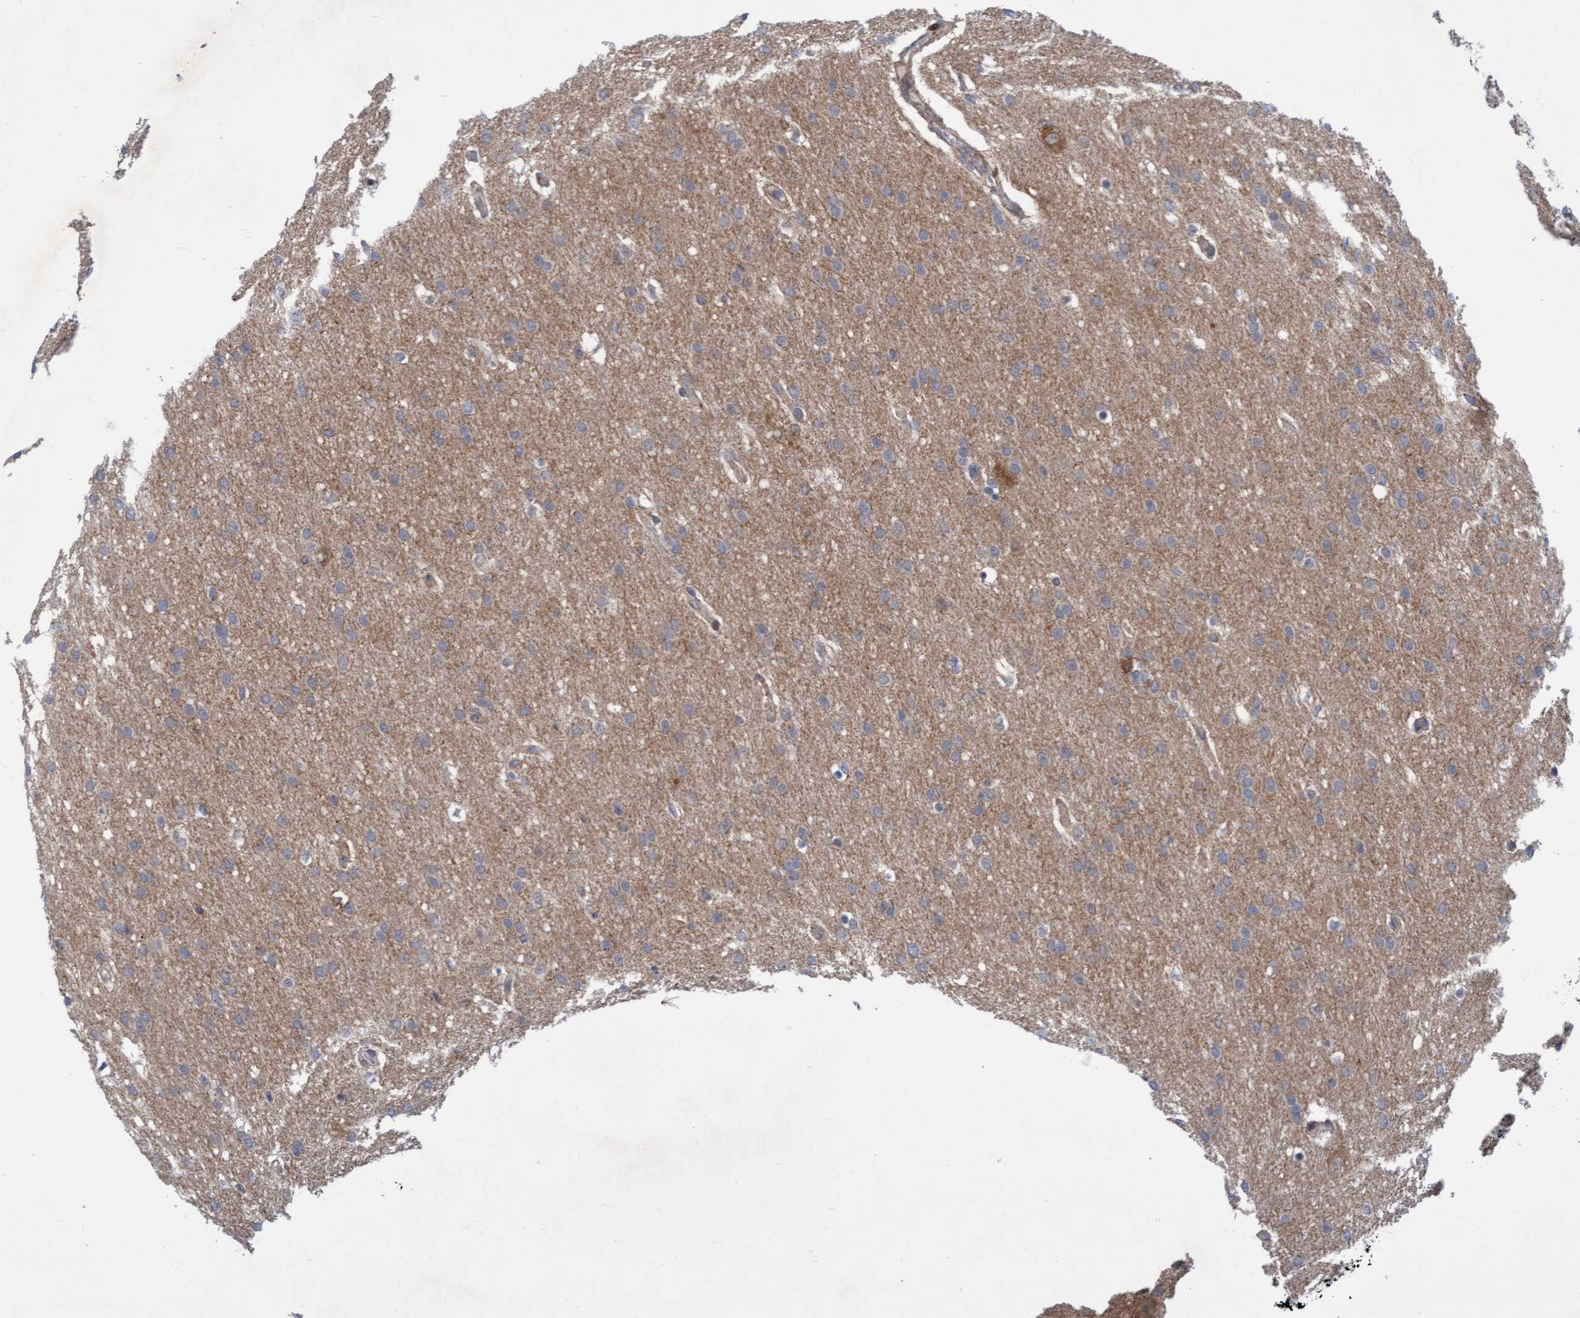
{"staining": {"intensity": "weak", "quantity": "25%-75%", "location": "cytoplasmic/membranous"}, "tissue": "glioma", "cell_type": "Tumor cells", "image_type": "cancer", "snomed": [{"axis": "morphology", "description": "Glioma, malignant, Low grade"}, {"axis": "topography", "description": "Brain"}], "caption": "Protein analysis of glioma tissue shows weak cytoplasmic/membranous expression in about 25%-75% of tumor cells. The staining was performed using DAB (3,3'-diaminobenzidine) to visualize the protein expression in brown, while the nuclei were stained in blue with hematoxylin (Magnification: 20x).", "gene": "RAP1GAP2", "patient": {"sex": "female", "age": 37}}